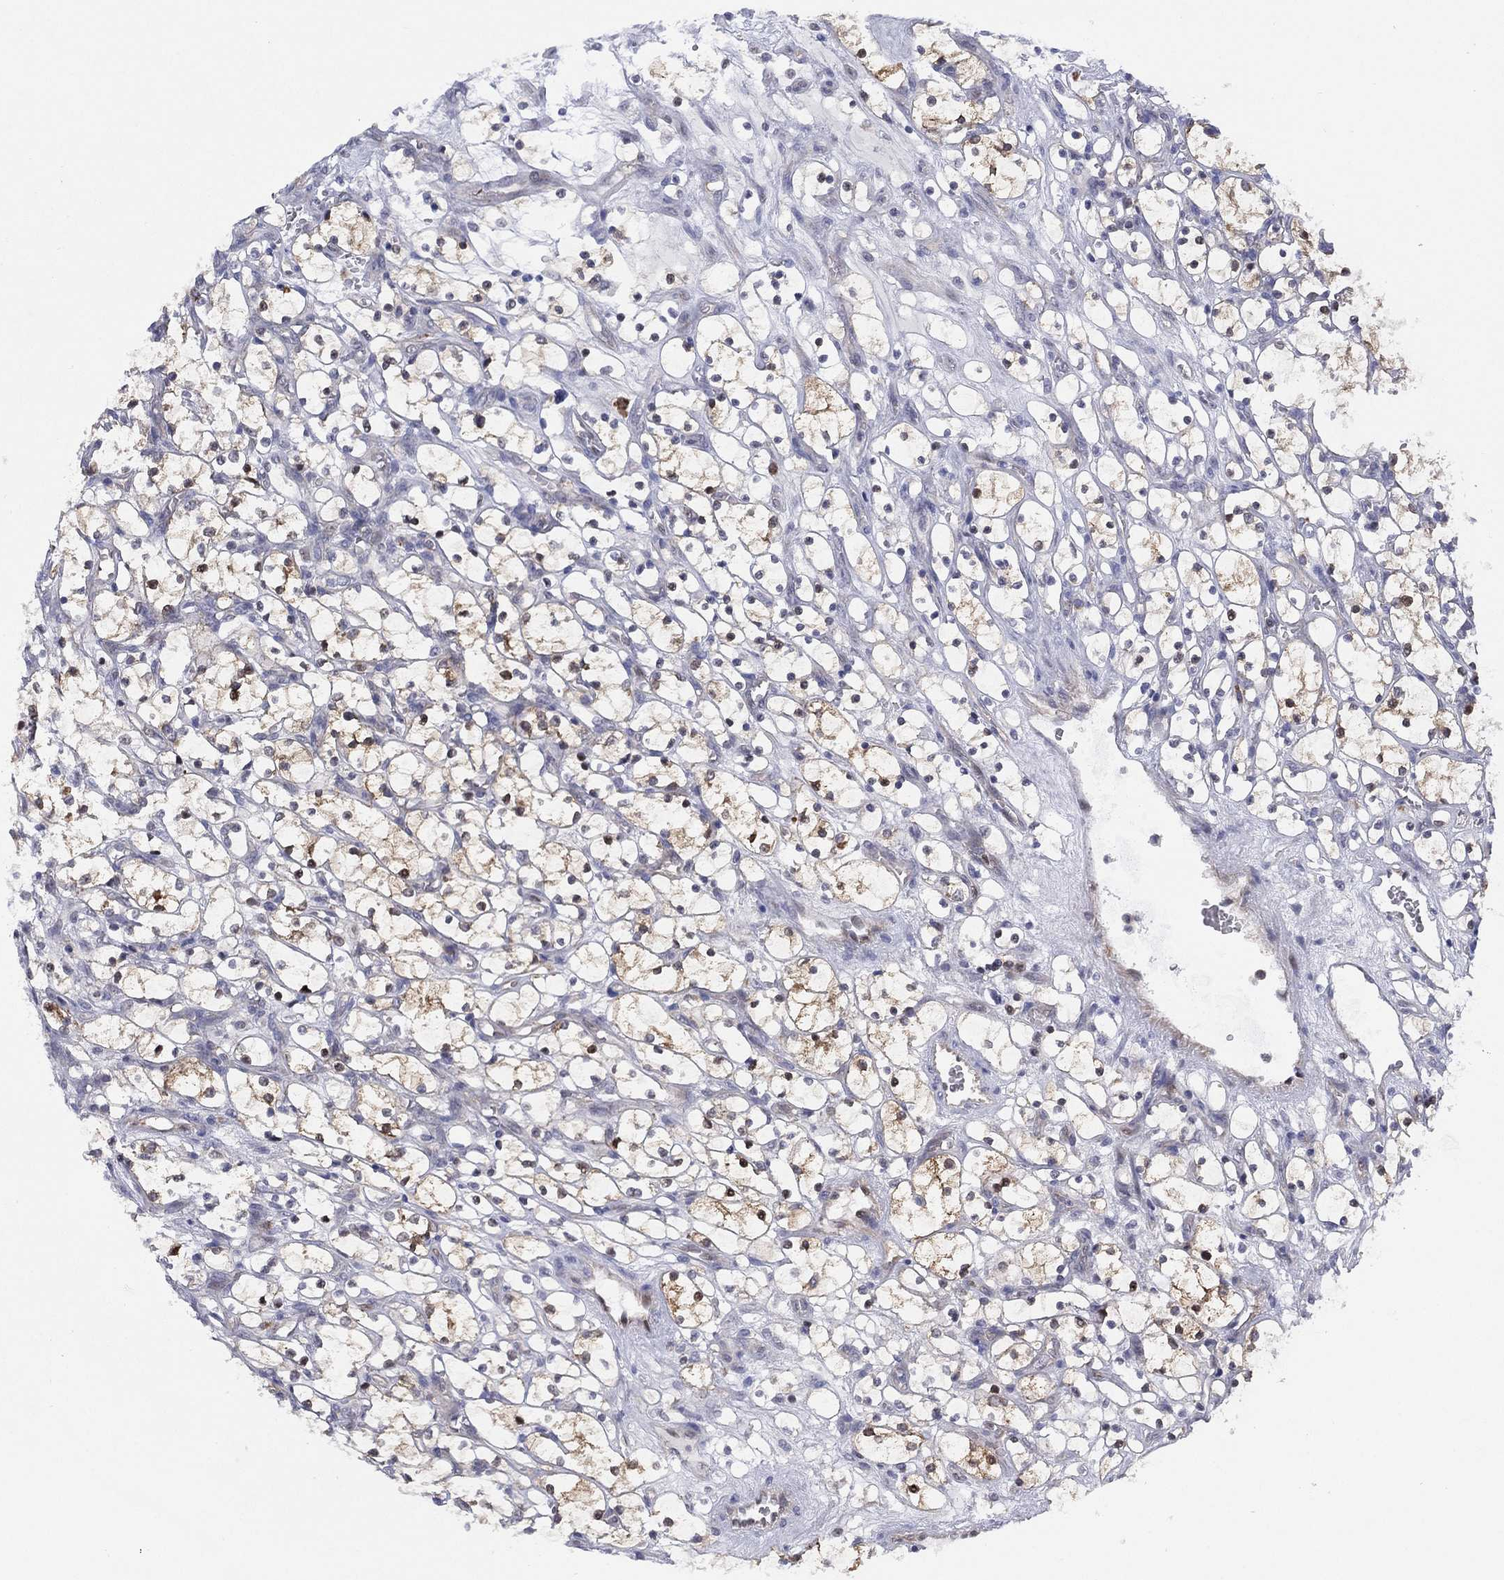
{"staining": {"intensity": "weak", "quantity": "<25%", "location": "cytoplasmic/membranous"}, "tissue": "renal cancer", "cell_type": "Tumor cells", "image_type": "cancer", "snomed": [{"axis": "morphology", "description": "Adenocarcinoma, NOS"}, {"axis": "topography", "description": "Kidney"}], "caption": "Protein analysis of renal cancer (adenocarcinoma) shows no significant staining in tumor cells.", "gene": "SLC4A4", "patient": {"sex": "female", "age": 69}}